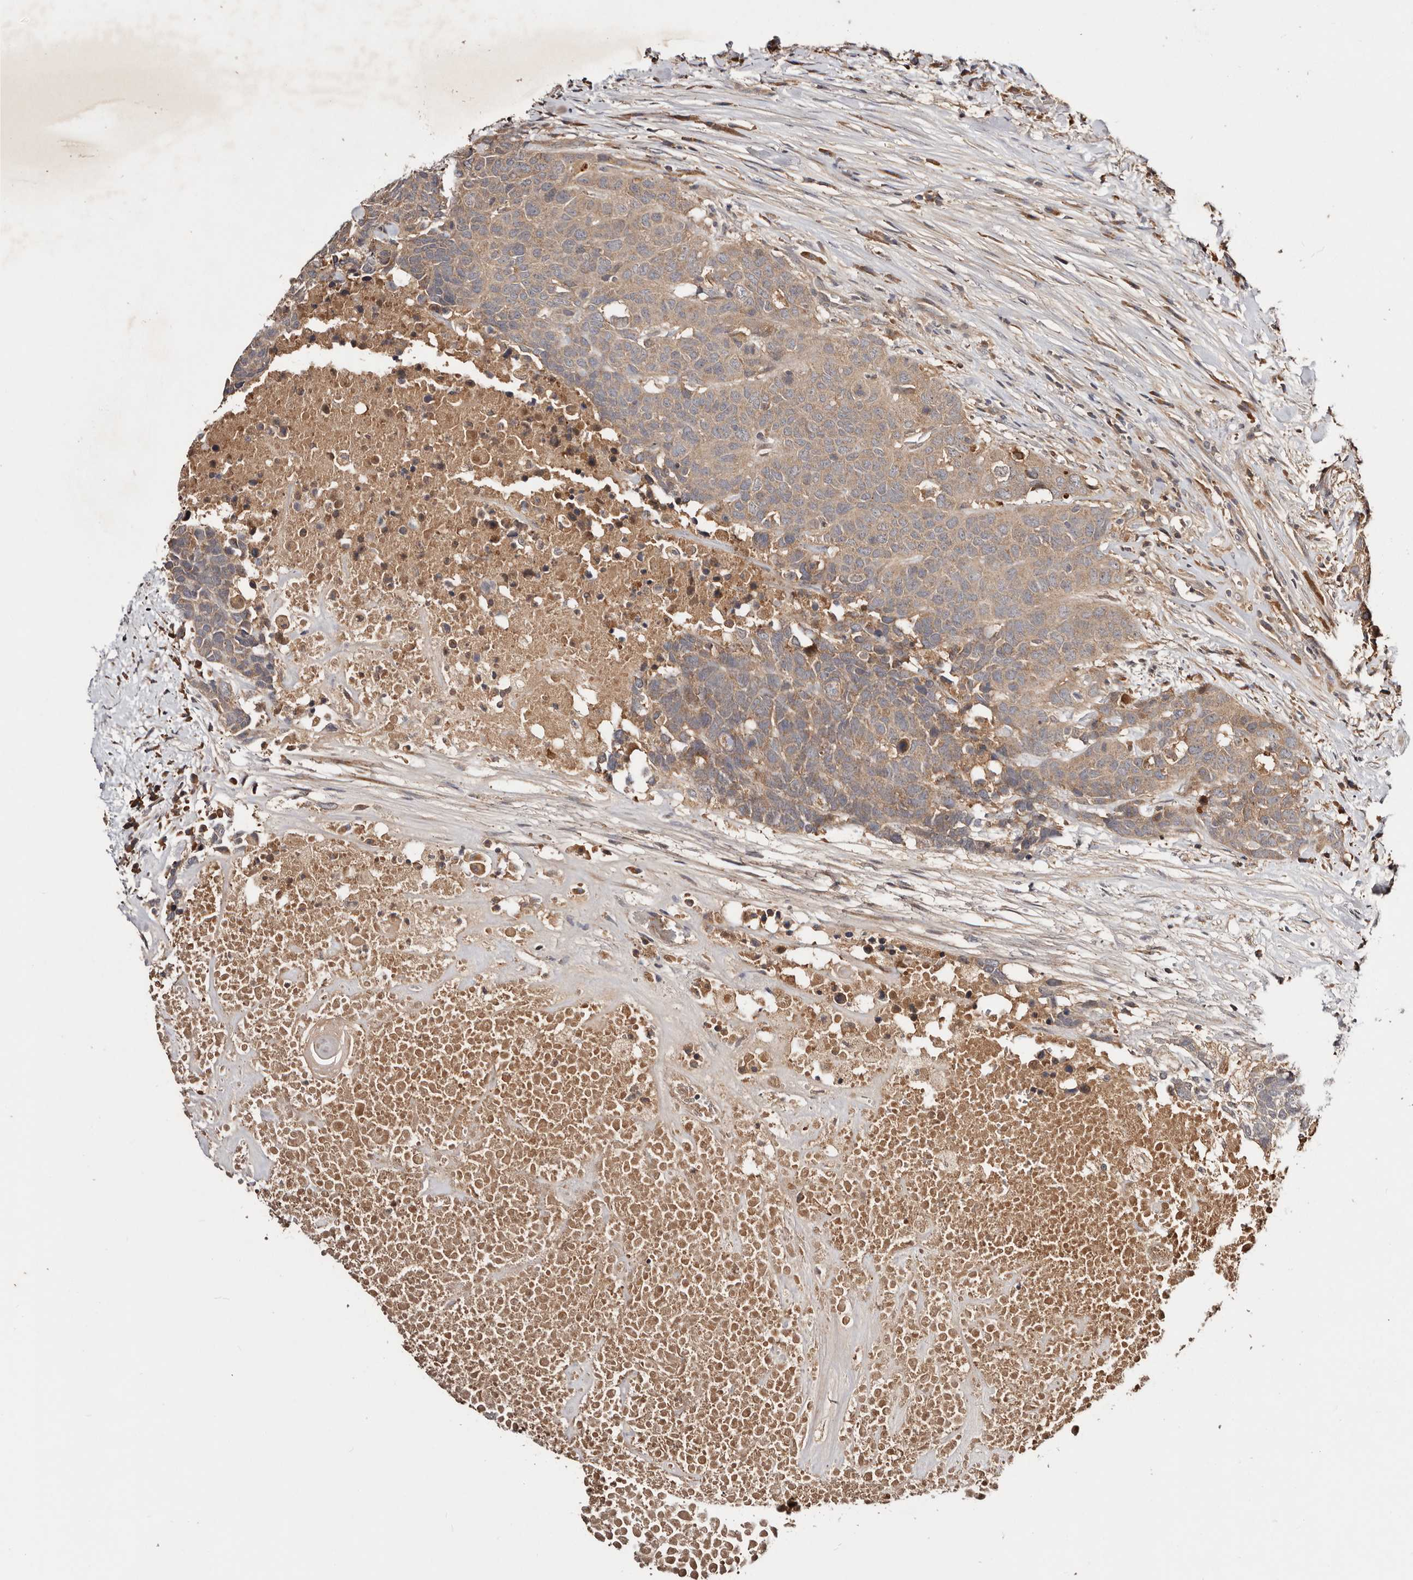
{"staining": {"intensity": "weak", "quantity": ">75%", "location": "cytoplasmic/membranous"}, "tissue": "head and neck cancer", "cell_type": "Tumor cells", "image_type": "cancer", "snomed": [{"axis": "morphology", "description": "Squamous cell carcinoma, NOS"}, {"axis": "topography", "description": "Head-Neck"}], "caption": "Weak cytoplasmic/membranous protein positivity is present in approximately >75% of tumor cells in head and neck cancer (squamous cell carcinoma).", "gene": "PKIB", "patient": {"sex": "male", "age": 66}}